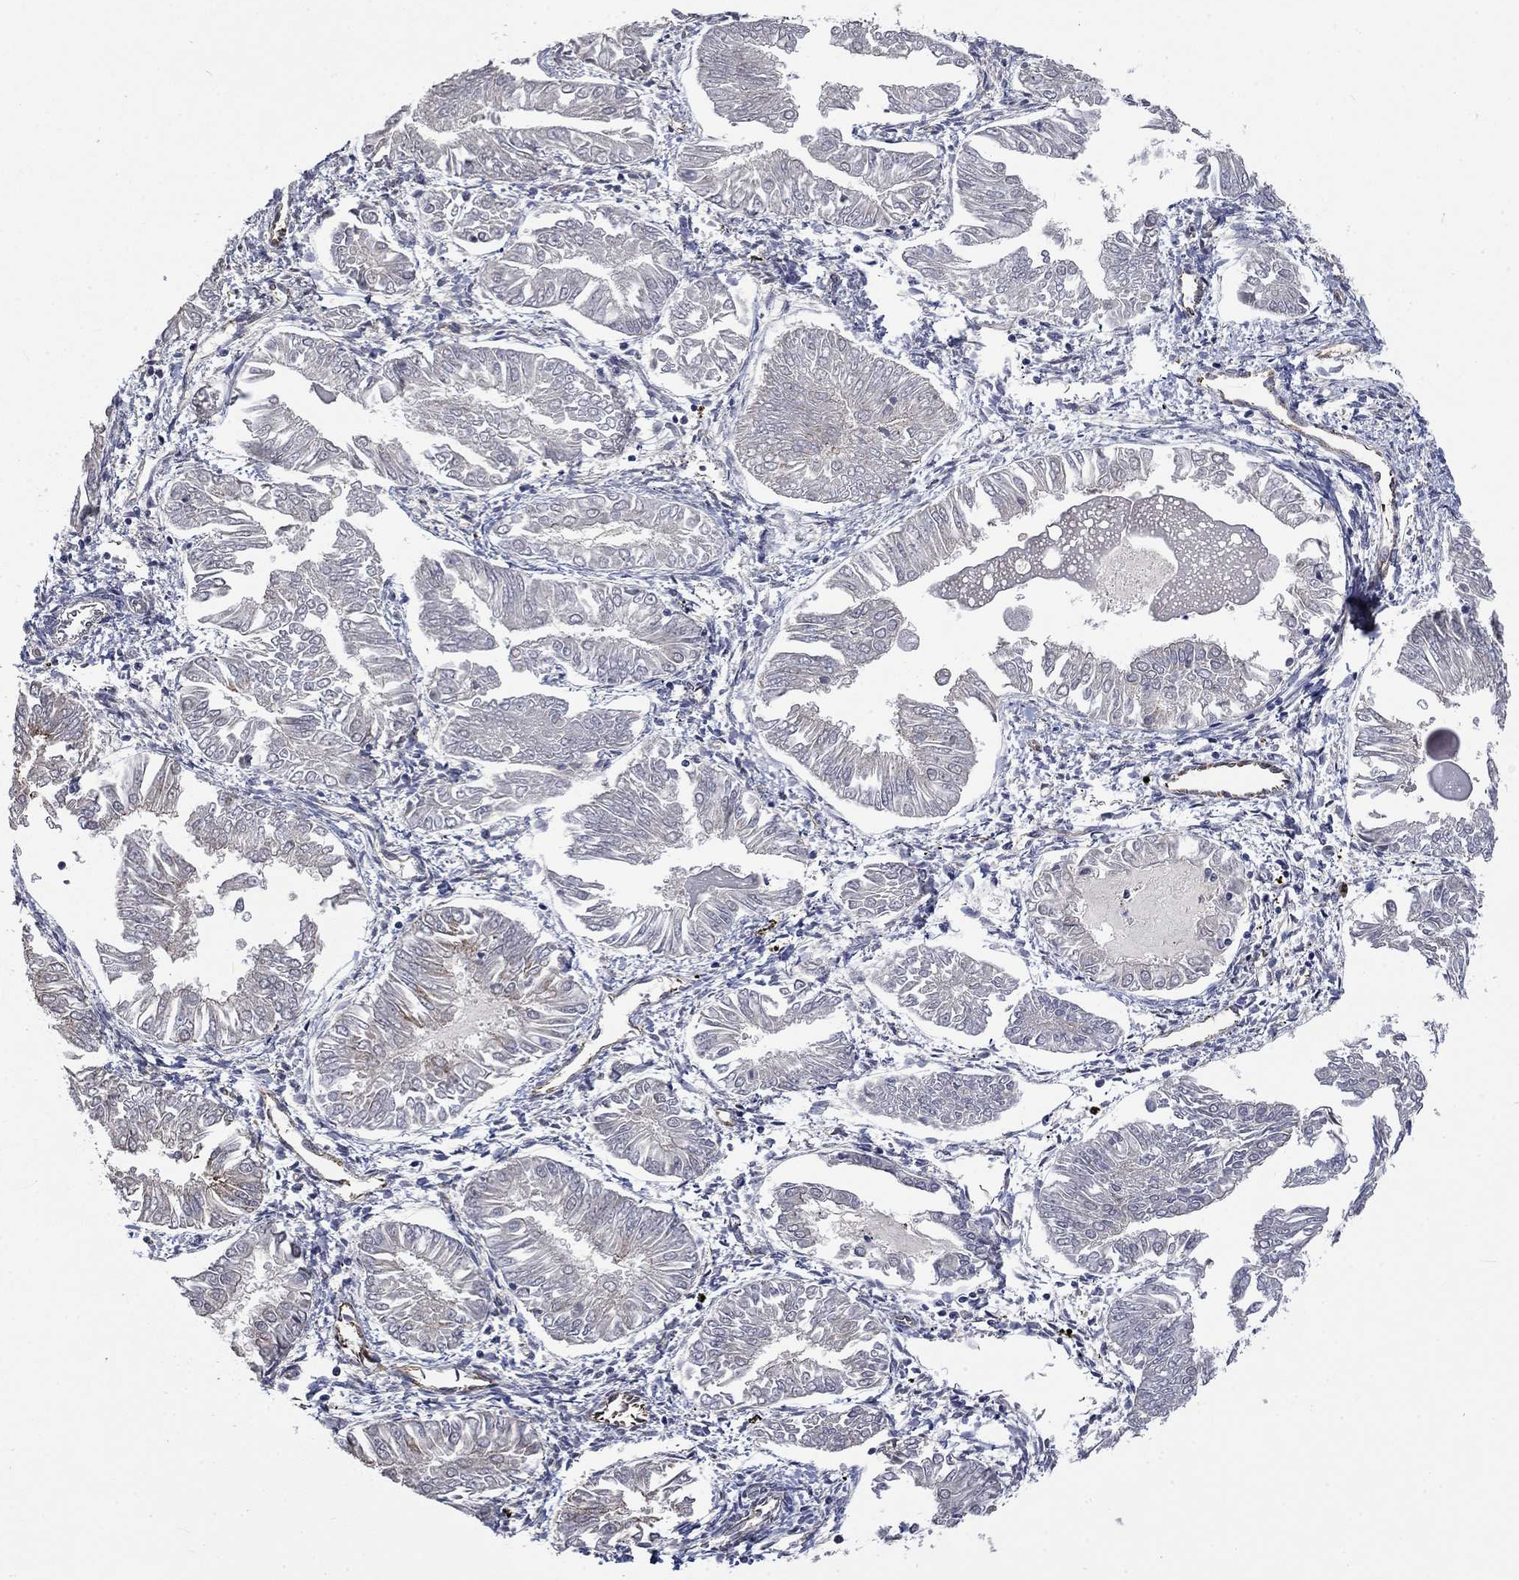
{"staining": {"intensity": "negative", "quantity": "none", "location": "none"}, "tissue": "endometrial cancer", "cell_type": "Tumor cells", "image_type": "cancer", "snomed": [{"axis": "morphology", "description": "Adenocarcinoma, NOS"}, {"axis": "topography", "description": "Endometrium"}], "caption": "Endometrial cancer stained for a protein using IHC exhibits no positivity tumor cells.", "gene": "VCAN", "patient": {"sex": "female", "age": 53}}